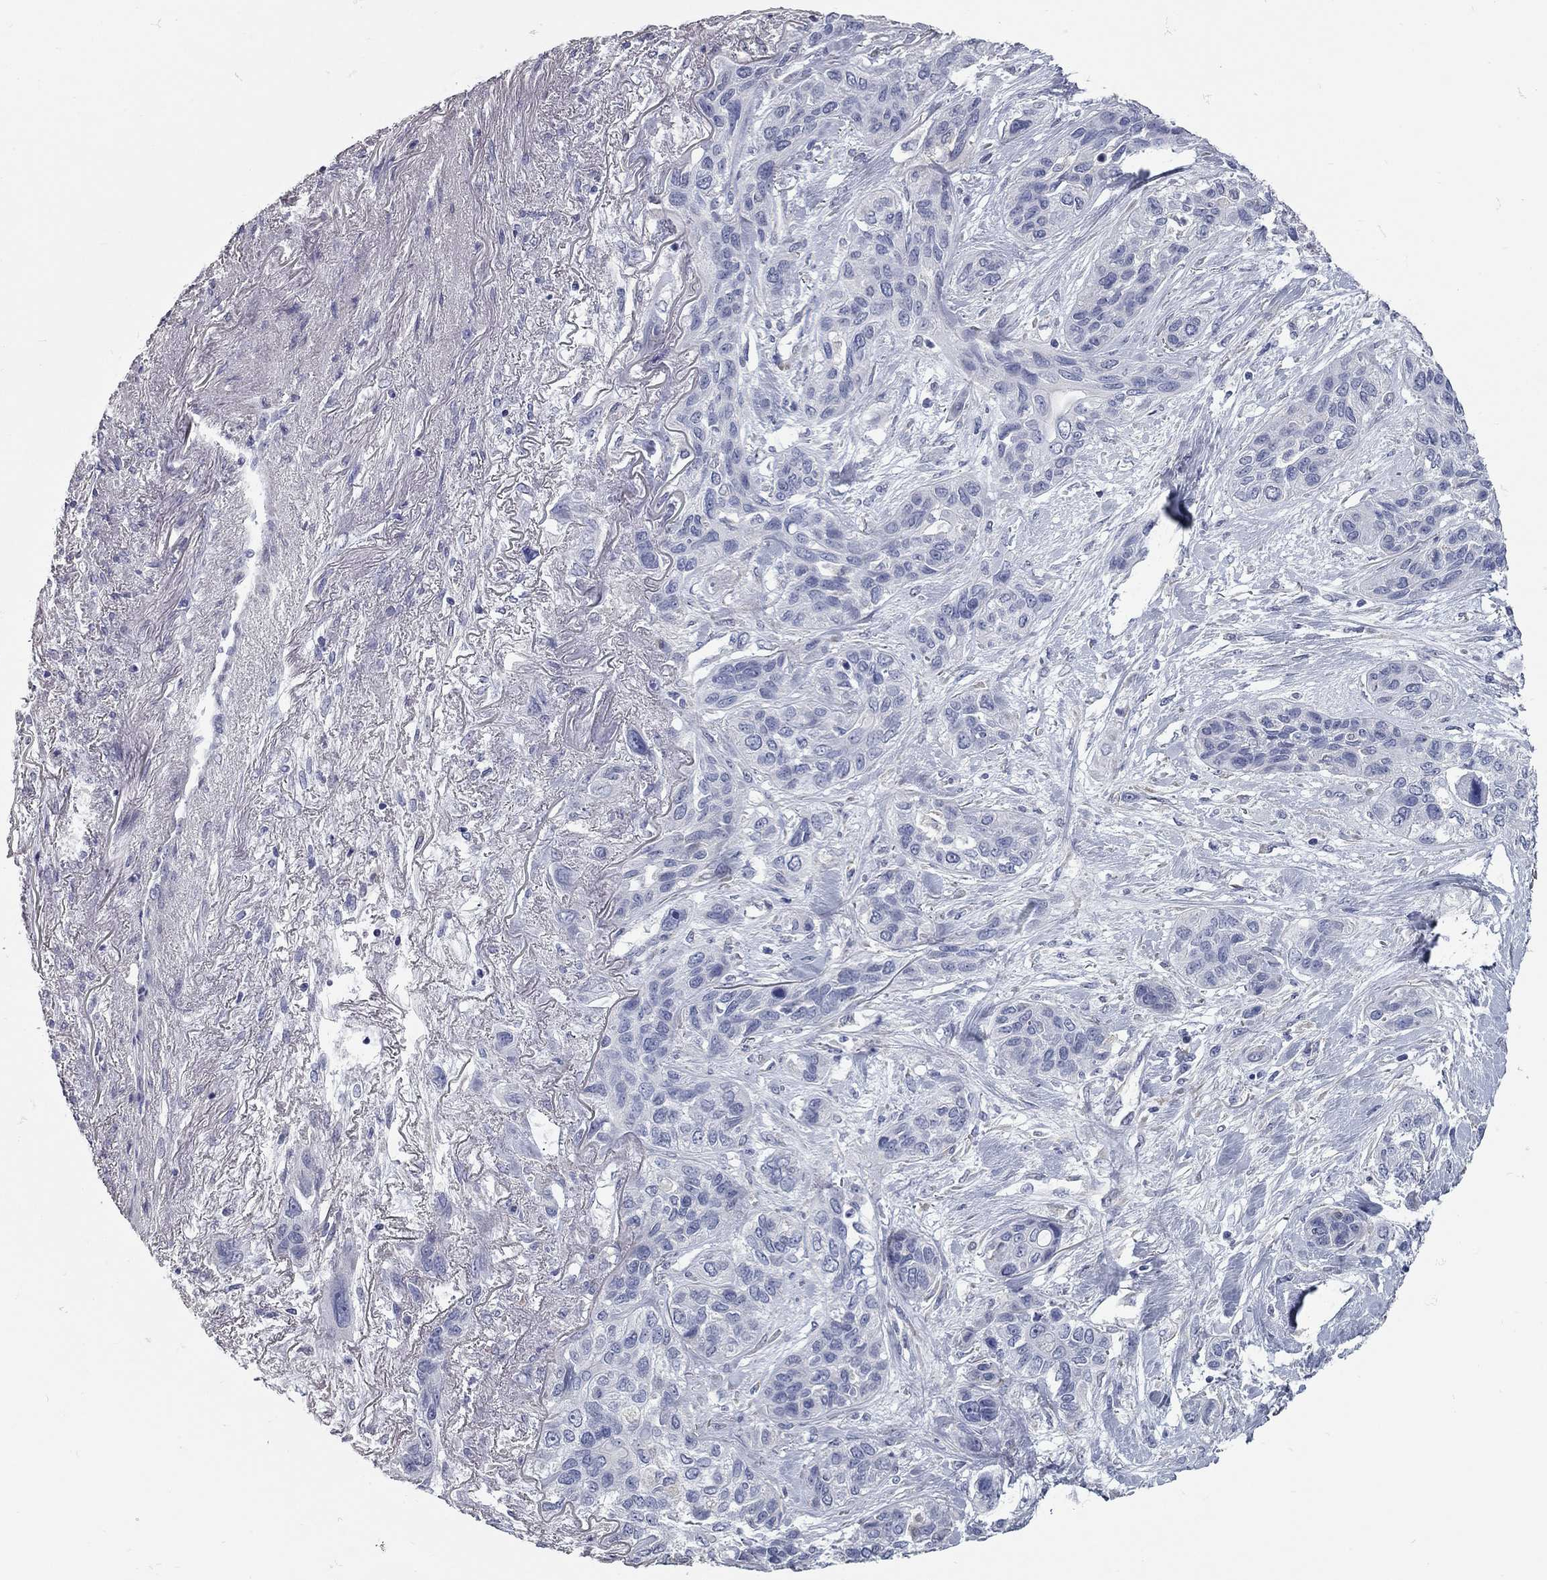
{"staining": {"intensity": "negative", "quantity": "none", "location": "none"}, "tissue": "lung cancer", "cell_type": "Tumor cells", "image_type": "cancer", "snomed": [{"axis": "morphology", "description": "Squamous cell carcinoma, NOS"}, {"axis": "topography", "description": "Lung"}], "caption": "IHC photomicrograph of neoplastic tissue: lung cancer stained with DAB (3,3'-diaminobenzidine) shows no significant protein expression in tumor cells. (DAB IHC, high magnification).", "gene": "XAGE2", "patient": {"sex": "female", "age": 70}}